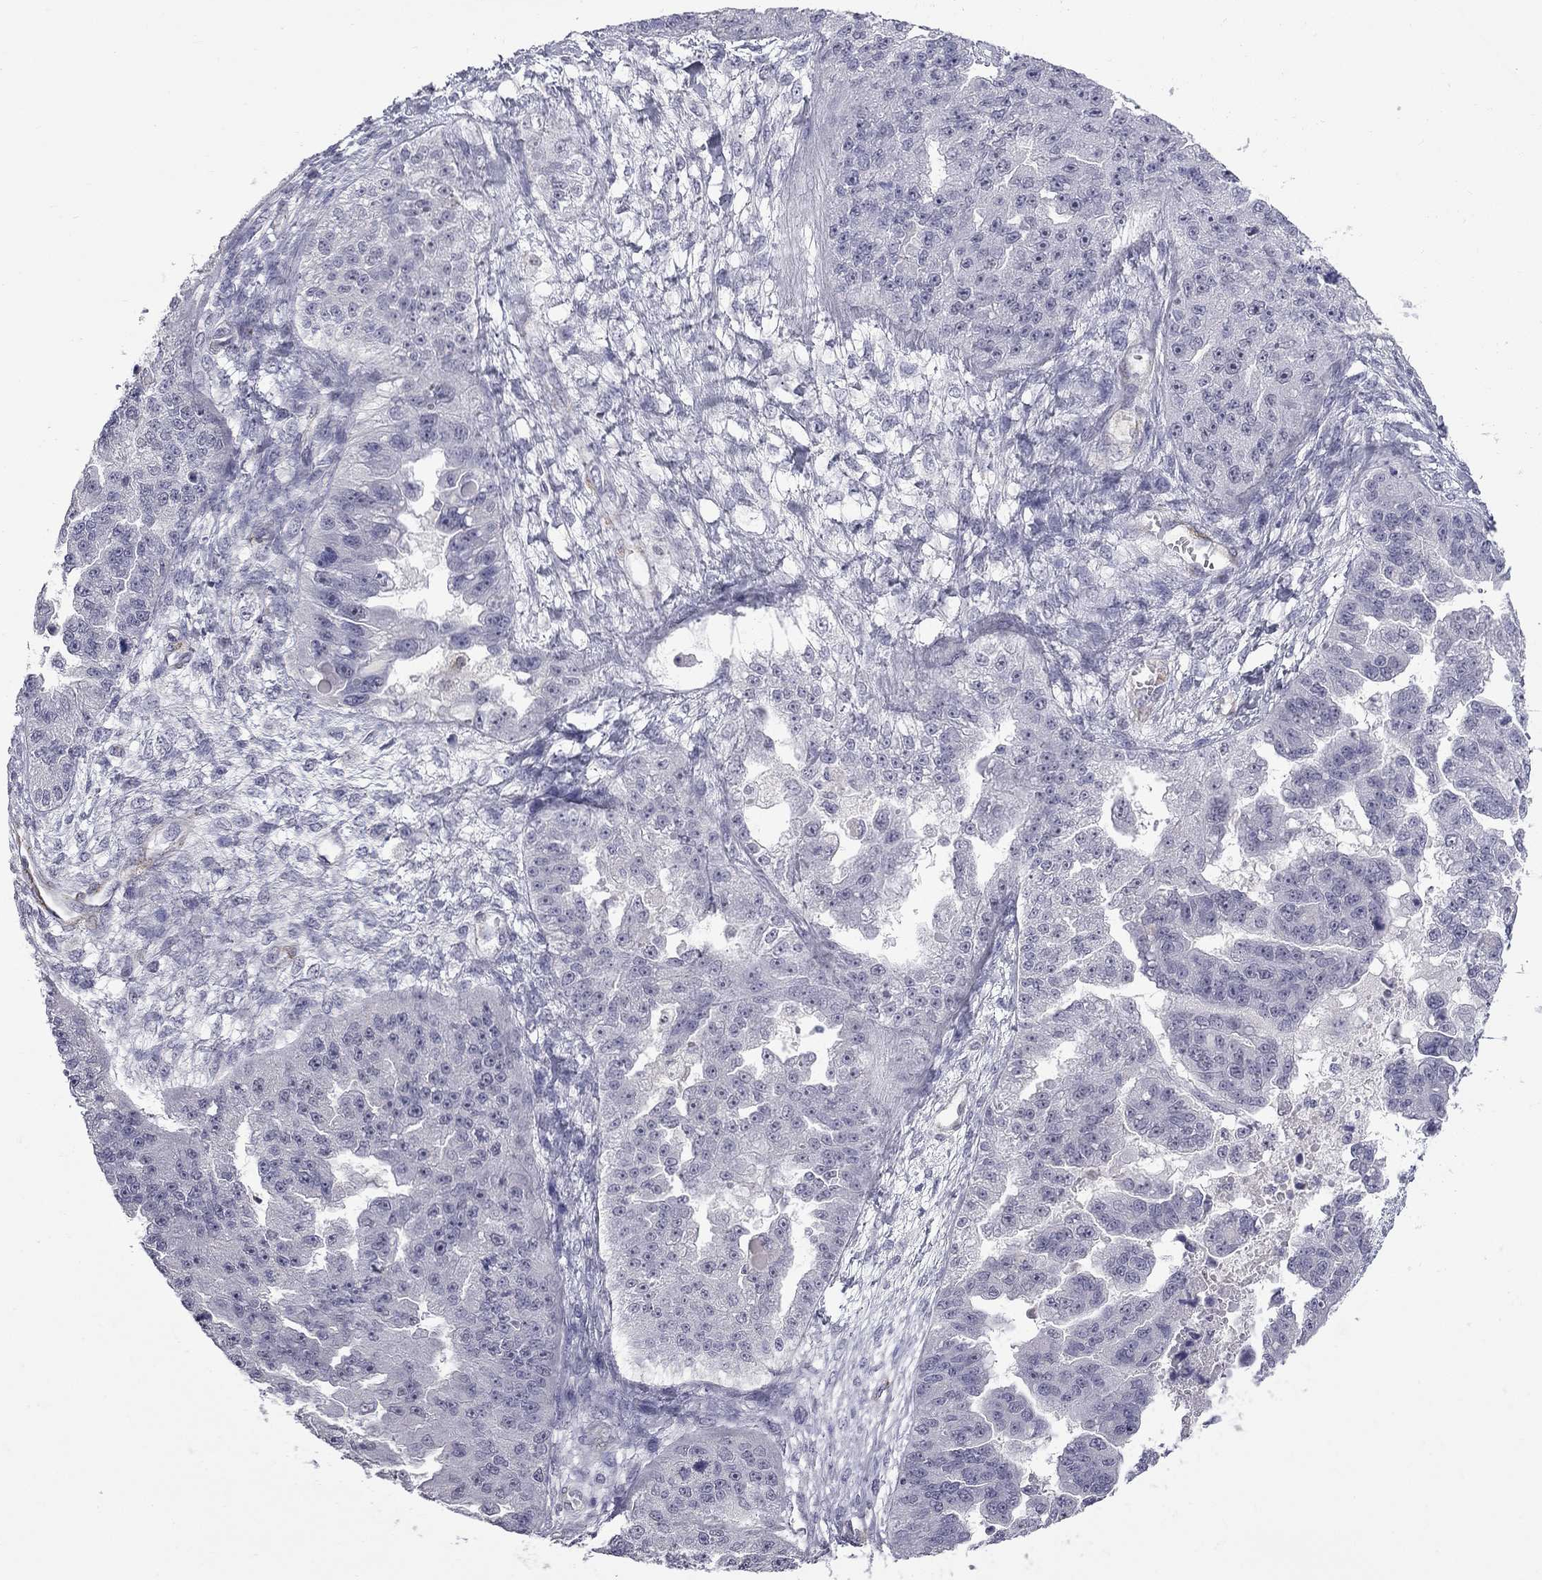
{"staining": {"intensity": "negative", "quantity": "none", "location": "none"}, "tissue": "ovarian cancer", "cell_type": "Tumor cells", "image_type": "cancer", "snomed": [{"axis": "morphology", "description": "Cystadenocarcinoma, serous, NOS"}, {"axis": "topography", "description": "Ovary"}], "caption": "An immunohistochemistry (IHC) histopathology image of ovarian cancer (serous cystadenocarcinoma) is shown. There is no staining in tumor cells of ovarian cancer (serous cystadenocarcinoma). The staining was performed using DAB to visualize the protein expression in brown, while the nuclei were stained in blue with hematoxylin (Magnification: 20x).", "gene": "GSG1L", "patient": {"sex": "female", "age": 58}}